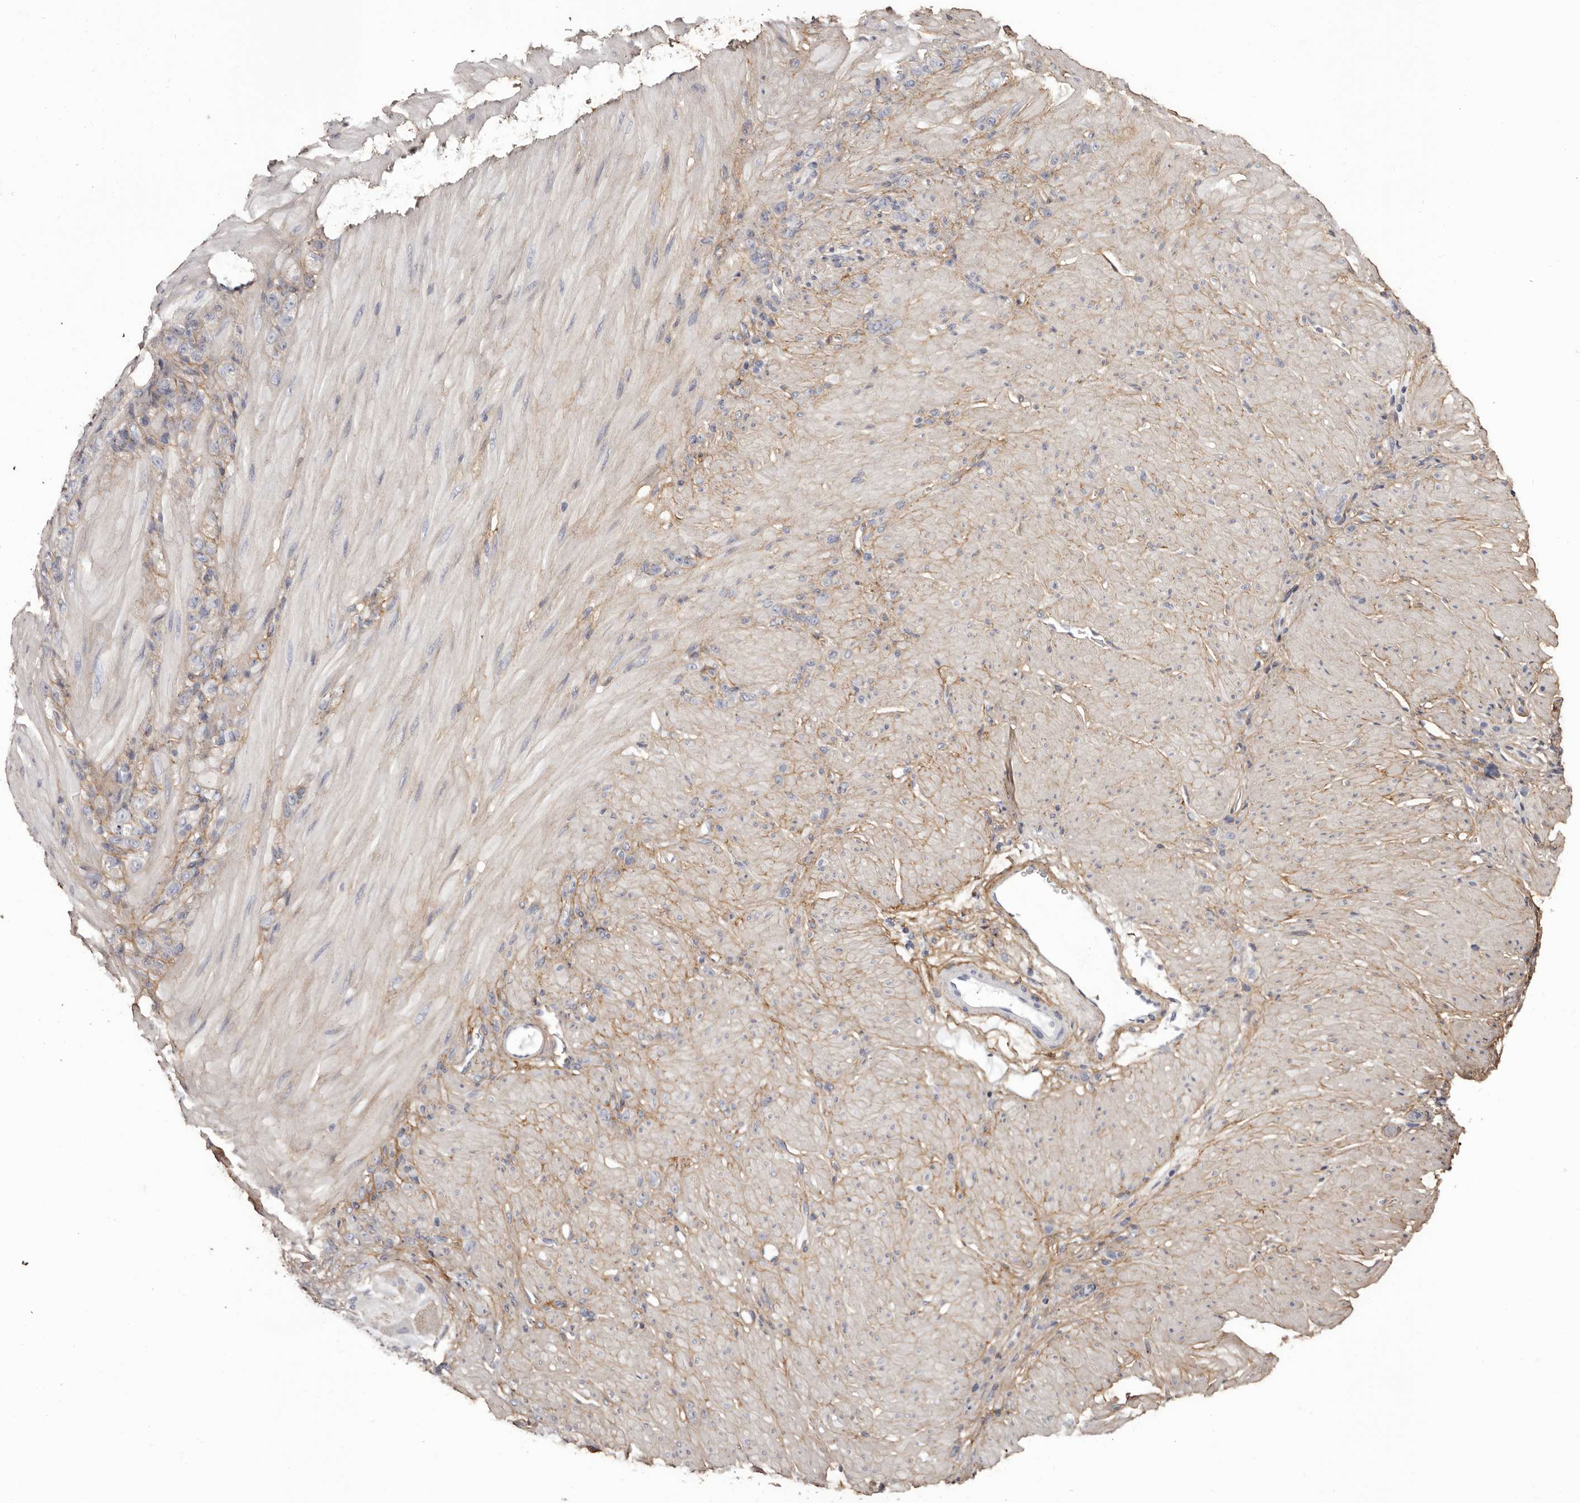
{"staining": {"intensity": "negative", "quantity": "none", "location": "none"}, "tissue": "stomach cancer", "cell_type": "Tumor cells", "image_type": "cancer", "snomed": [{"axis": "morphology", "description": "Normal tissue, NOS"}, {"axis": "morphology", "description": "Adenocarcinoma, NOS"}, {"axis": "topography", "description": "Stomach"}], "caption": "Human stomach cancer (adenocarcinoma) stained for a protein using immunohistochemistry (IHC) displays no staining in tumor cells.", "gene": "COL6A1", "patient": {"sex": "male", "age": 82}}